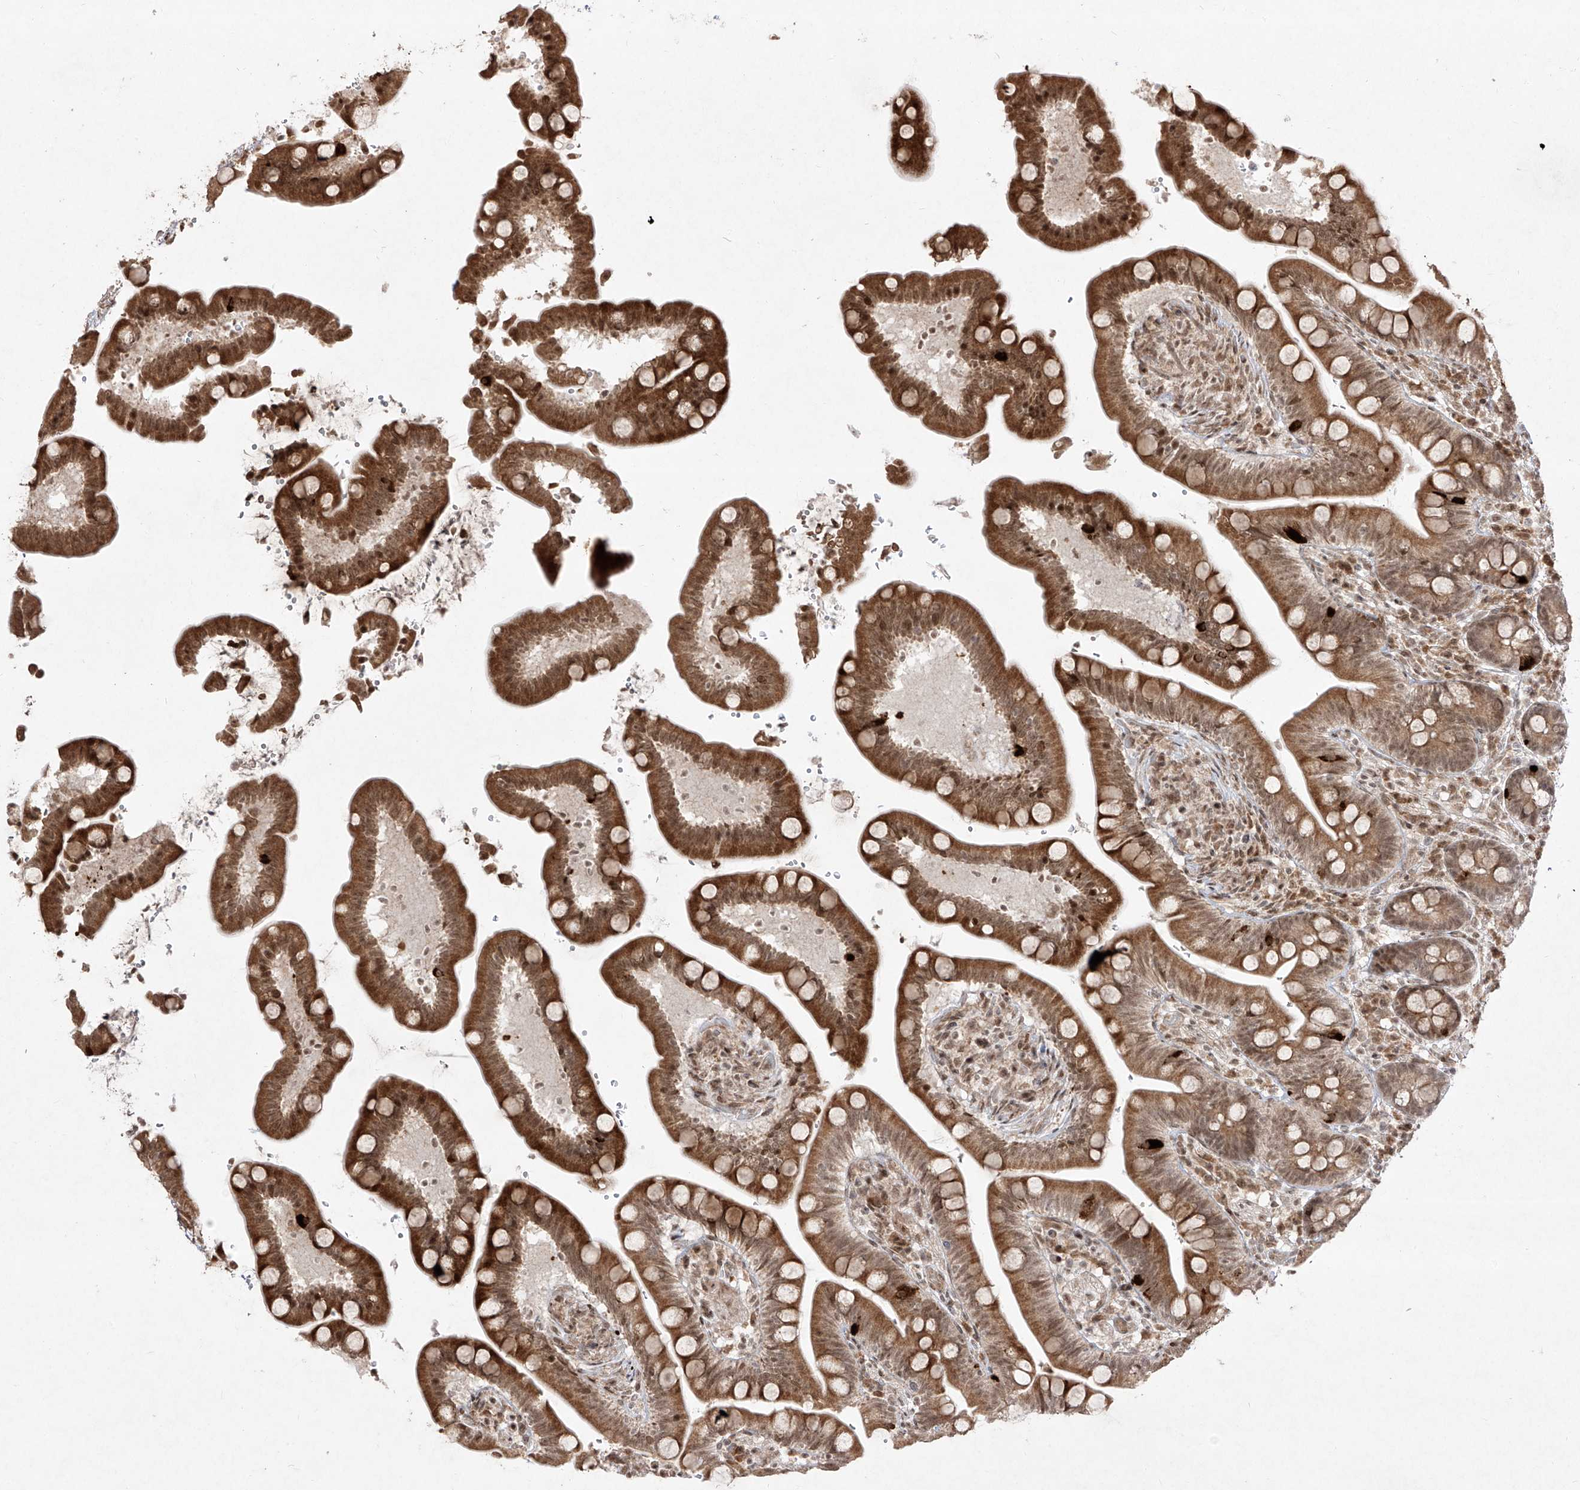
{"staining": {"intensity": "moderate", "quantity": ">75%", "location": "cytoplasmic/membranous"}, "tissue": "colon", "cell_type": "Endothelial cells", "image_type": "normal", "snomed": [{"axis": "morphology", "description": "Normal tissue, NOS"}, {"axis": "topography", "description": "Smooth muscle"}, {"axis": "topography", "description": "Colon"}], "caption": "Colon stained for a protein demonstrates moderate cytoplasmic/membranous positivity in endothelial cells.", "gene": "SNRNP27", "patient": {"sex": "male", "age": 73}}